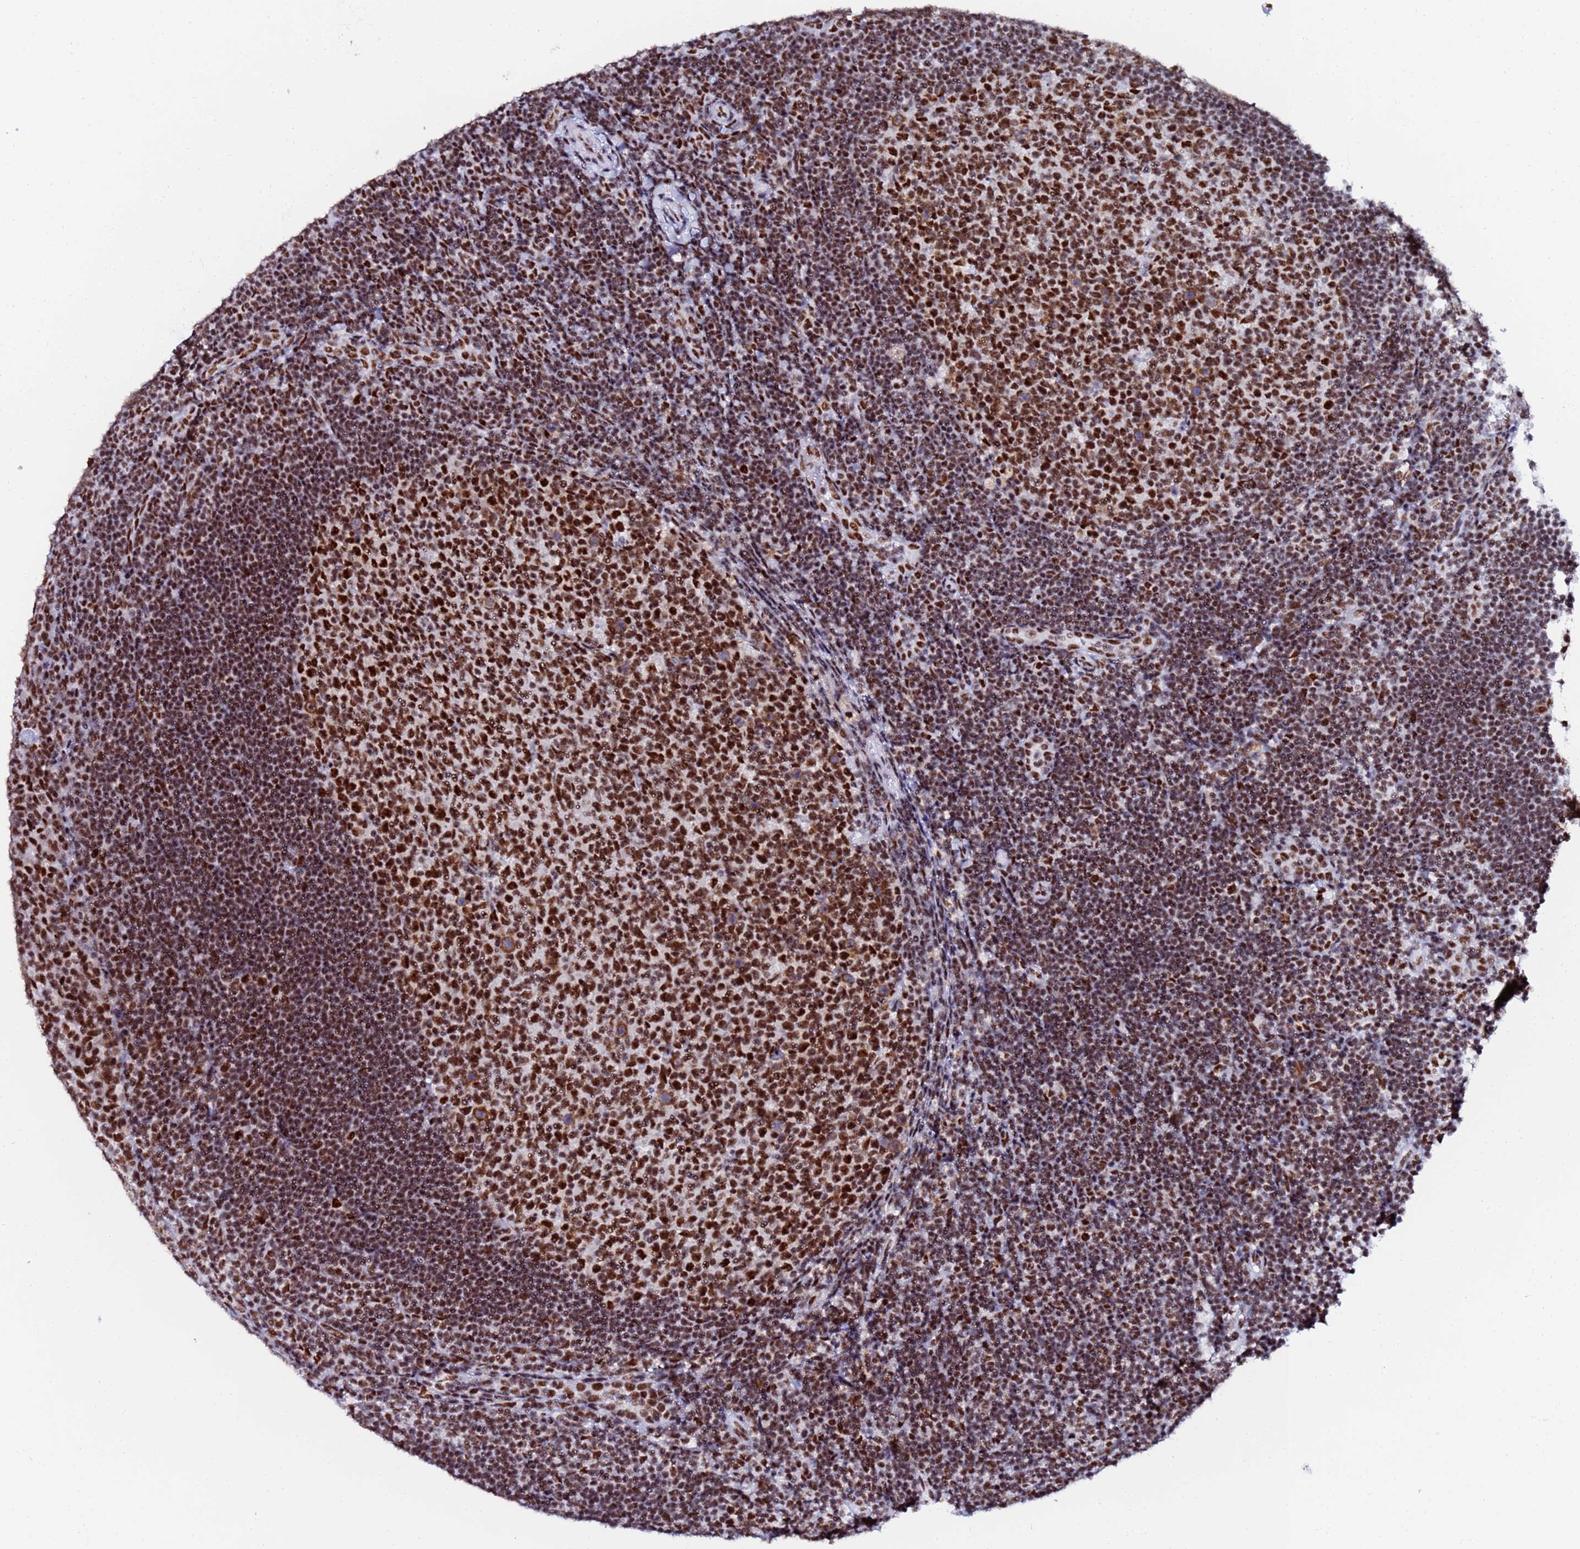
{"staining": {"intensity": "strong", "quantity": ">75%", "location": "nuclear"}, "tissue": "tonsil", "cell_type": "Germinal center cells", "image_type": "normal", "snomed": [{"axis": "morphology", "description": "Normal tissue, NOS"}, {"axis": "topography", "description": "Tonsil"}], "caption": "An image of tonsil stained for a protein shows strong nuclear brown staining in germinal center cells. The staining is performed using DAB brown chromogen to label protein expression. The nuclei are counter-stained blue using hematoxylin.", "gene": "SNRPA1", "patient": {"sex": "female", "age": 10}}